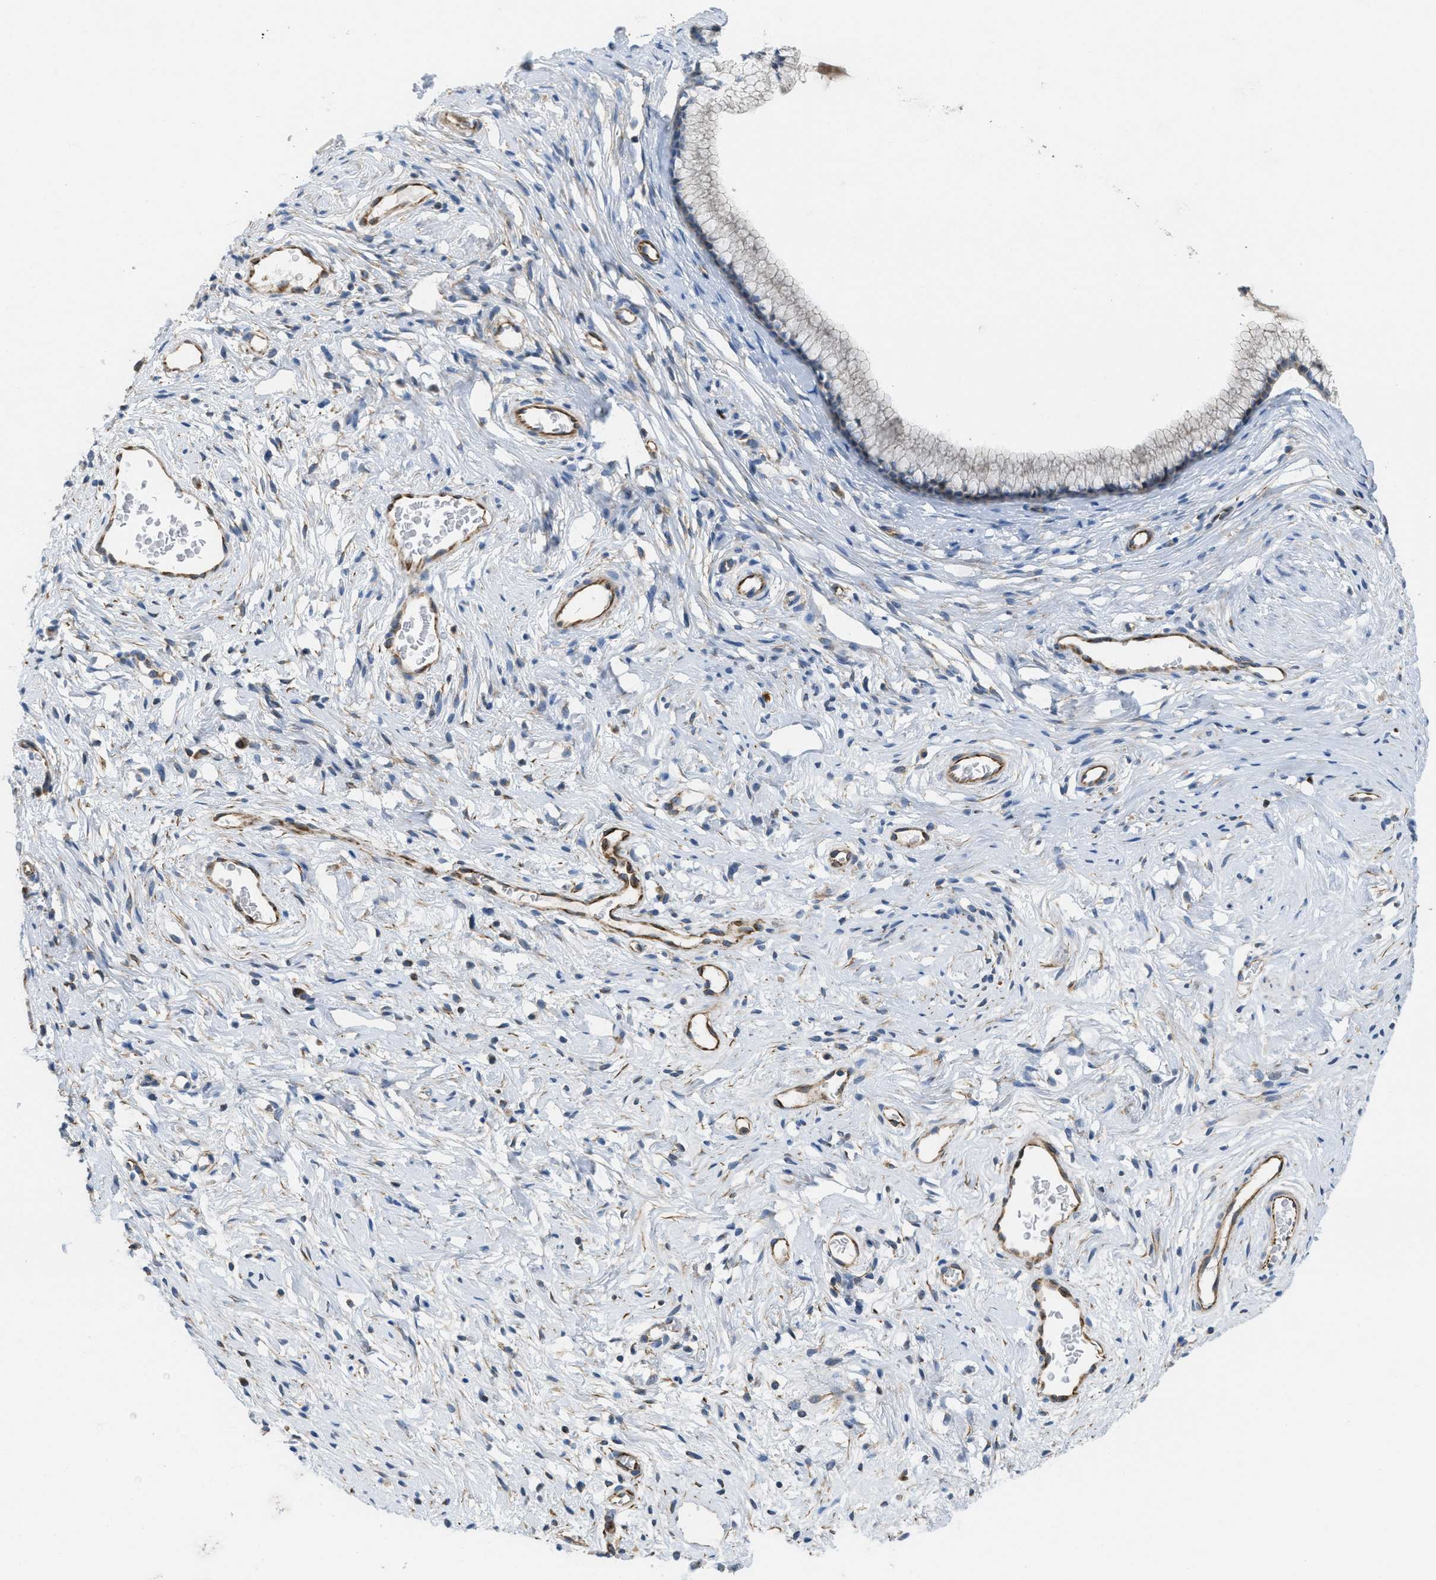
{"staining": {"intensity": "negative", "quantity": "none", "location": "none"}, "tissue": "cervix", "cell_type": "Glandular cells", "image_type": "normal", "snomed": [{"axis": "morphology", "description": "Normal tissue, NOS"}, {"axis": "topography", "description": "Cervix"}], "caption": "High power microscopy histopathology image of an immunohistochemistry image of benign cervix, revealing no significant positivity in glandular cells.", "gene": "BTN3A1", "patient": {"sex": "female", "age": 77}}